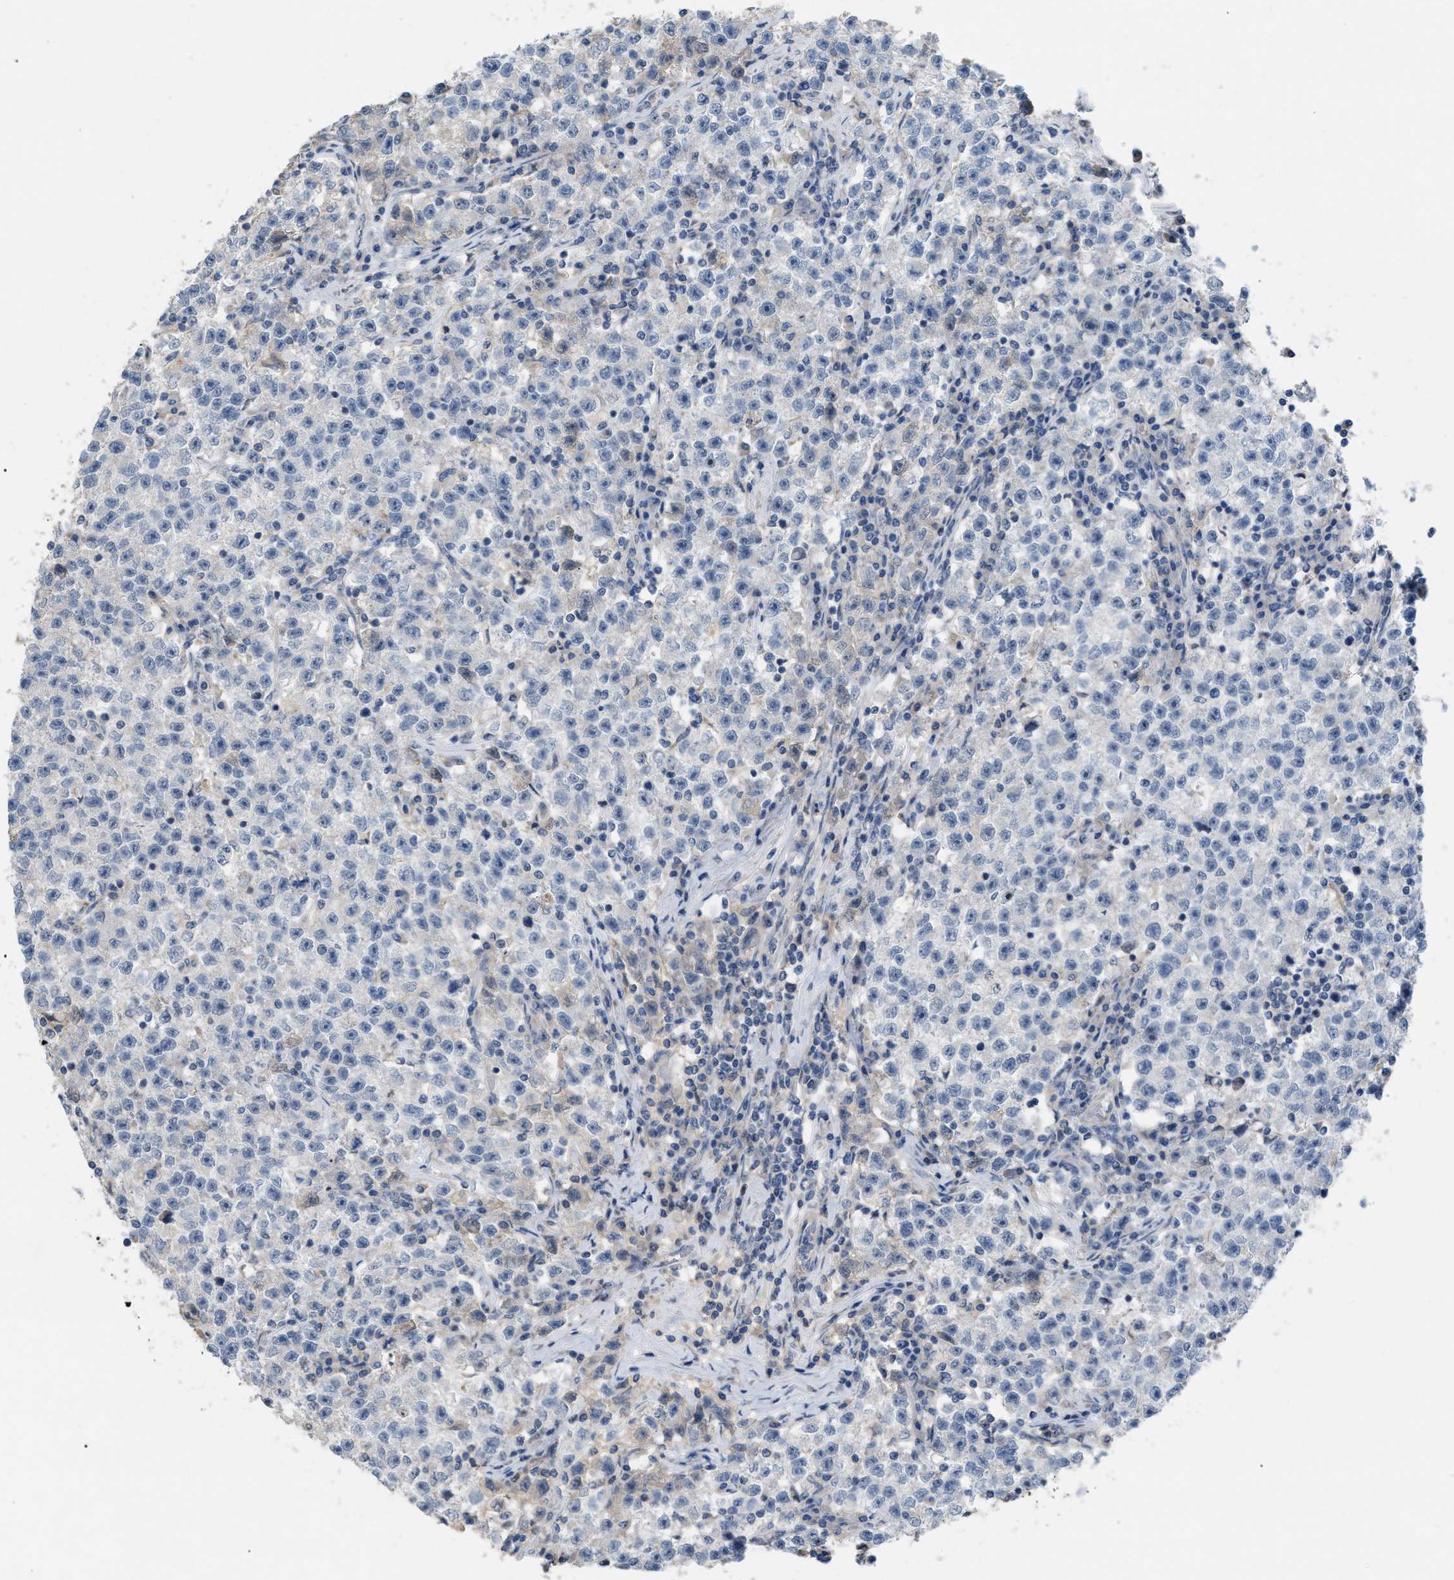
{"staining": {"intensity": "negative", "quantity": "none", "location": "none"}, "tissue": "testis cancer", "cell_type": "Tumor cells", "image_type": "cancer", "snomed": [{"axis": "morphology", "description": "Seminoma, NOS"}, {"axis": "topography", "description": "Testis"}], "caption": "An image of human testis cancer is negative for staining in tumor cells. (DAB (3,3'-diaminobenzidine) immunohistochemistry with hematoxylin counter stain).", "gene": "DHX58", "patient": {"sex": "male", "age": 22}}